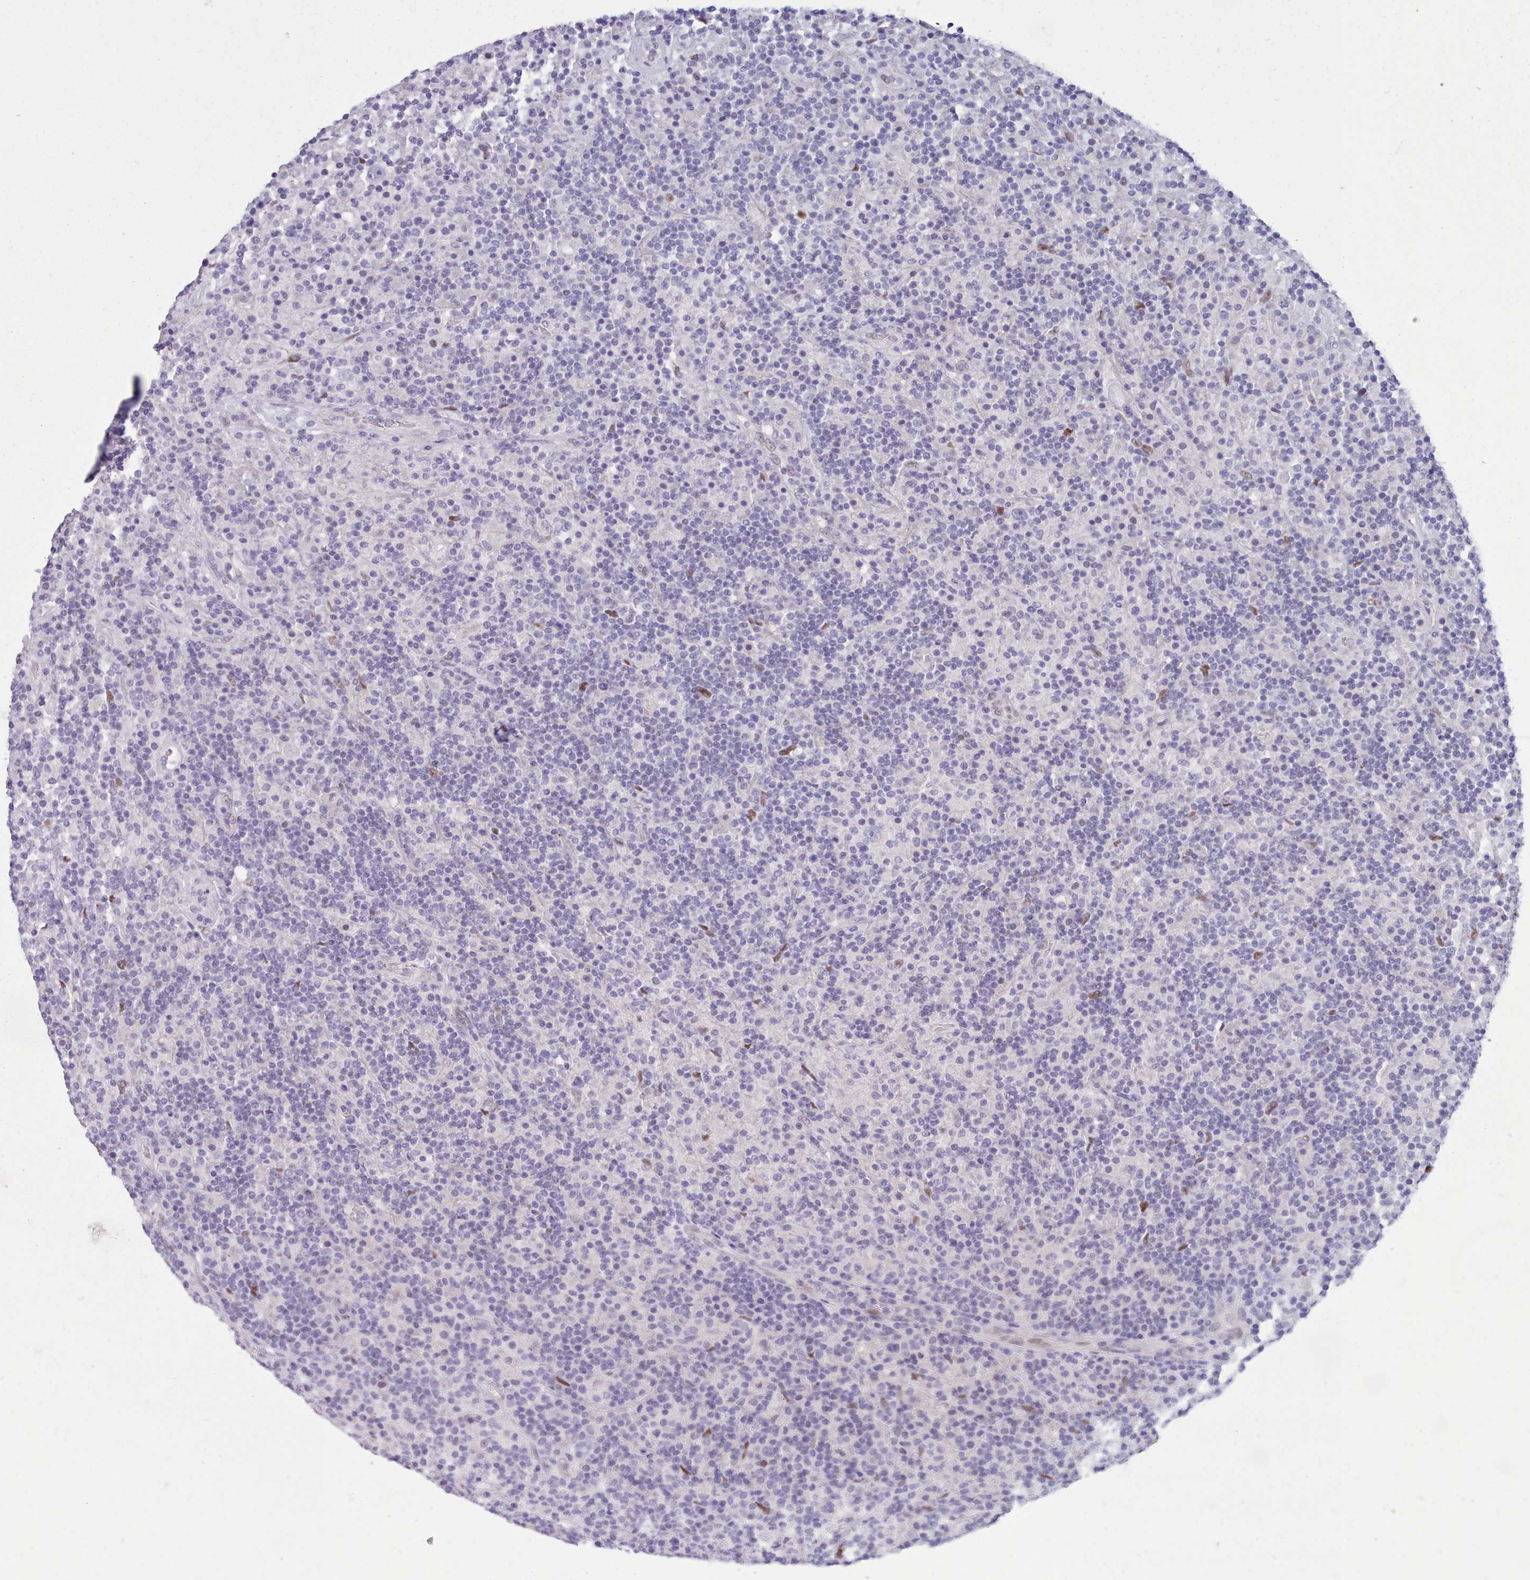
{"staining": {"intensity": "negative", "quantity": "none", "location": "none"}, "tissue": "lymphoma", "cell_type": "Tumor cells", "image_type": "cancer", "snomed": [{"axis": "morphology", "description": "Hodgkin's disease, NOS"}, {"axis": "topography", "description": "Lymph node"}], "caption": "Immunohistochemistry (IHC) micrograph of neoplastic tissue: Hodgkin's disease stained with DAB demonstrates no significant protein staining in tumor cells.", "gene": "TMEM253", "patient": {"sex": "male", "age": 70}}